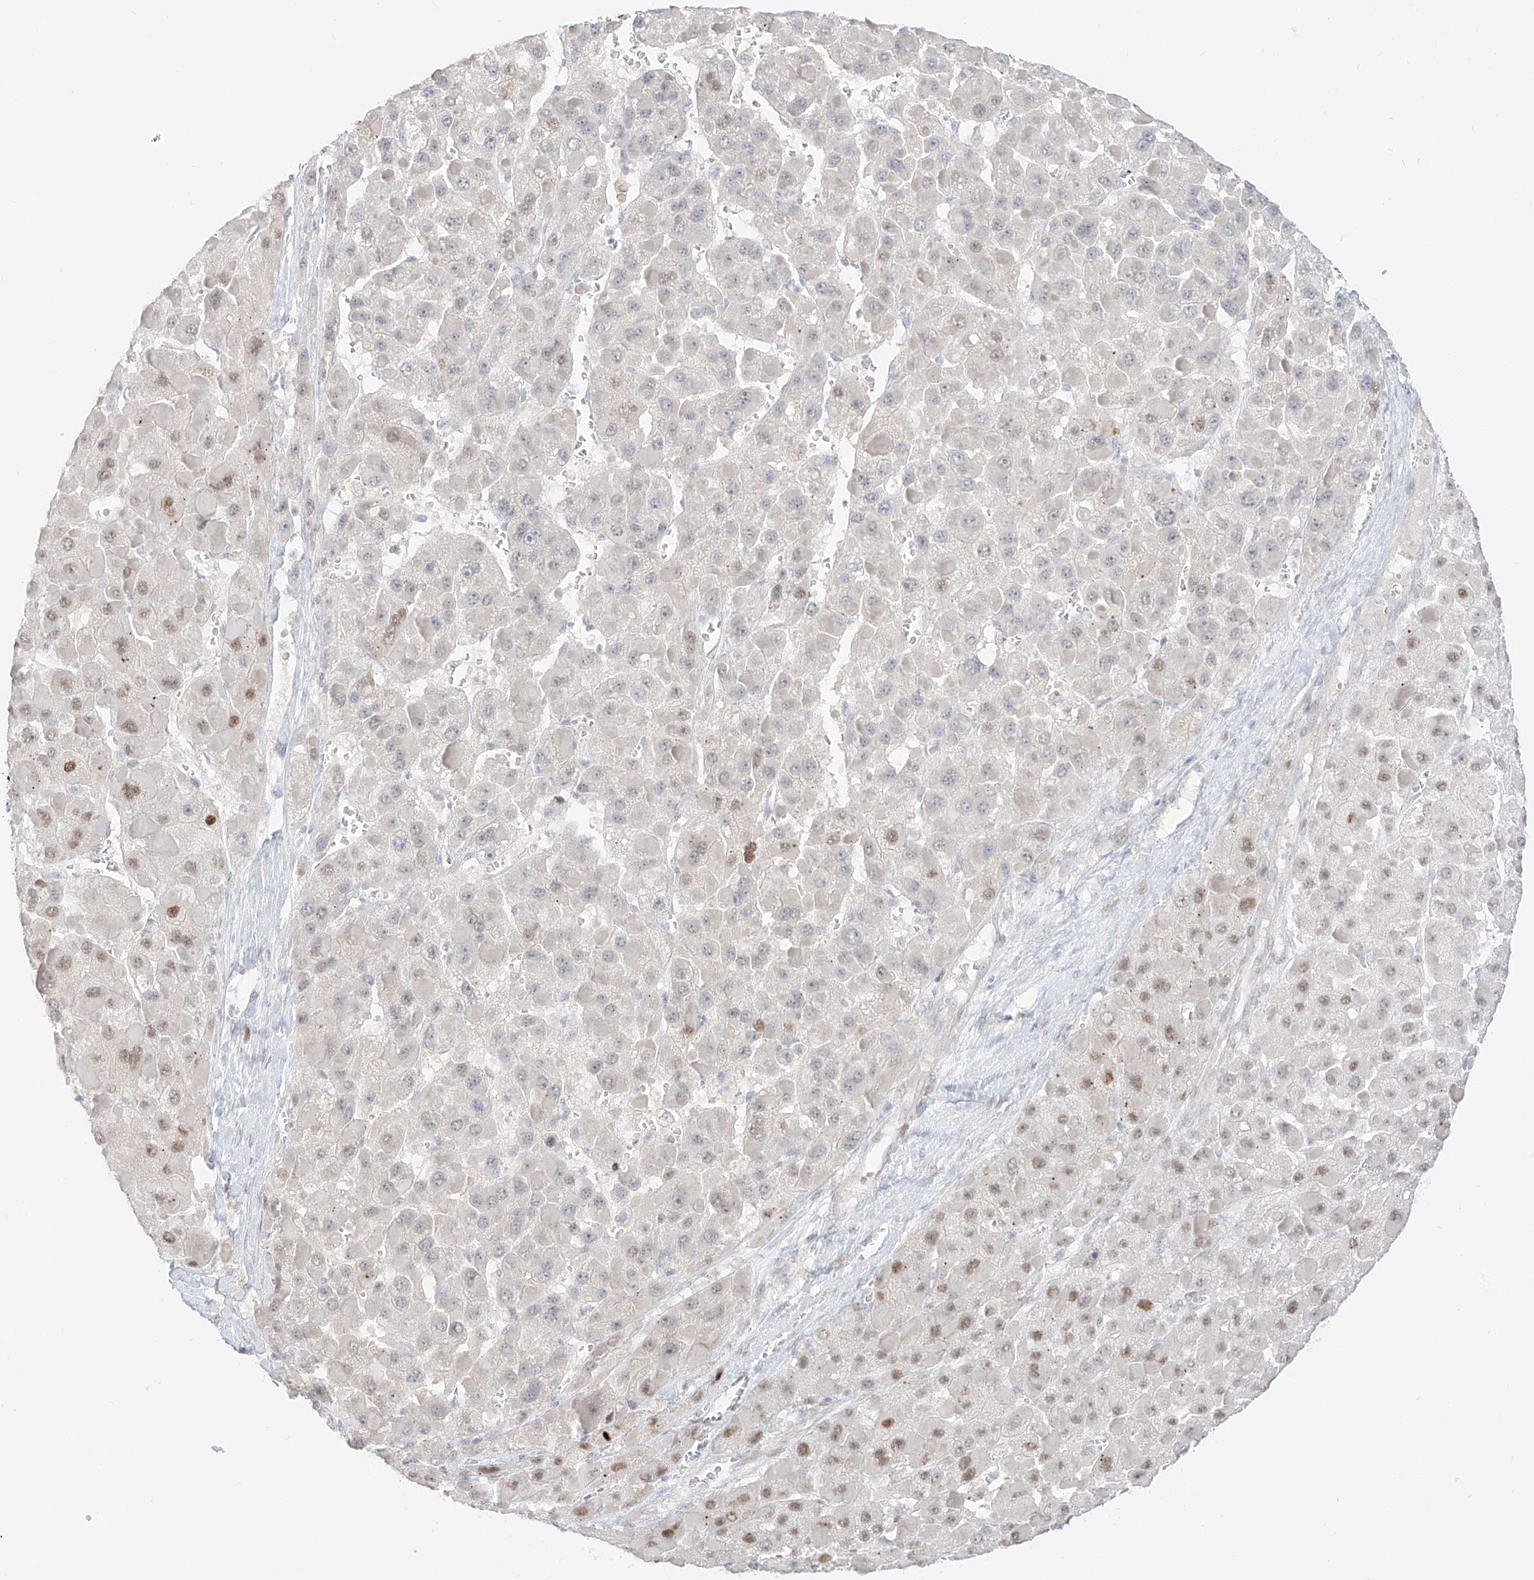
{"staining": {"intensity": "weak", "quantity": "25%-75%", "location": "nuclear"}, "tissue": "liver cancer", "cell_type": "Tumor cells", "image_type": "cancer", "snomed": [{"axis": "morphology", "description": "Carcinoma, Hepatocellular, NOS"}, {"axis": "topography", "description": "Liver"}], "caption": "Immunohistochemical staining of human hepatocellular carcinoma (liver) exhibits weak nuclear protein staining in about 25%-75% of tumor cells.", "gene": "ZNF774", "patient": {"sex": "female", "age": 73}}